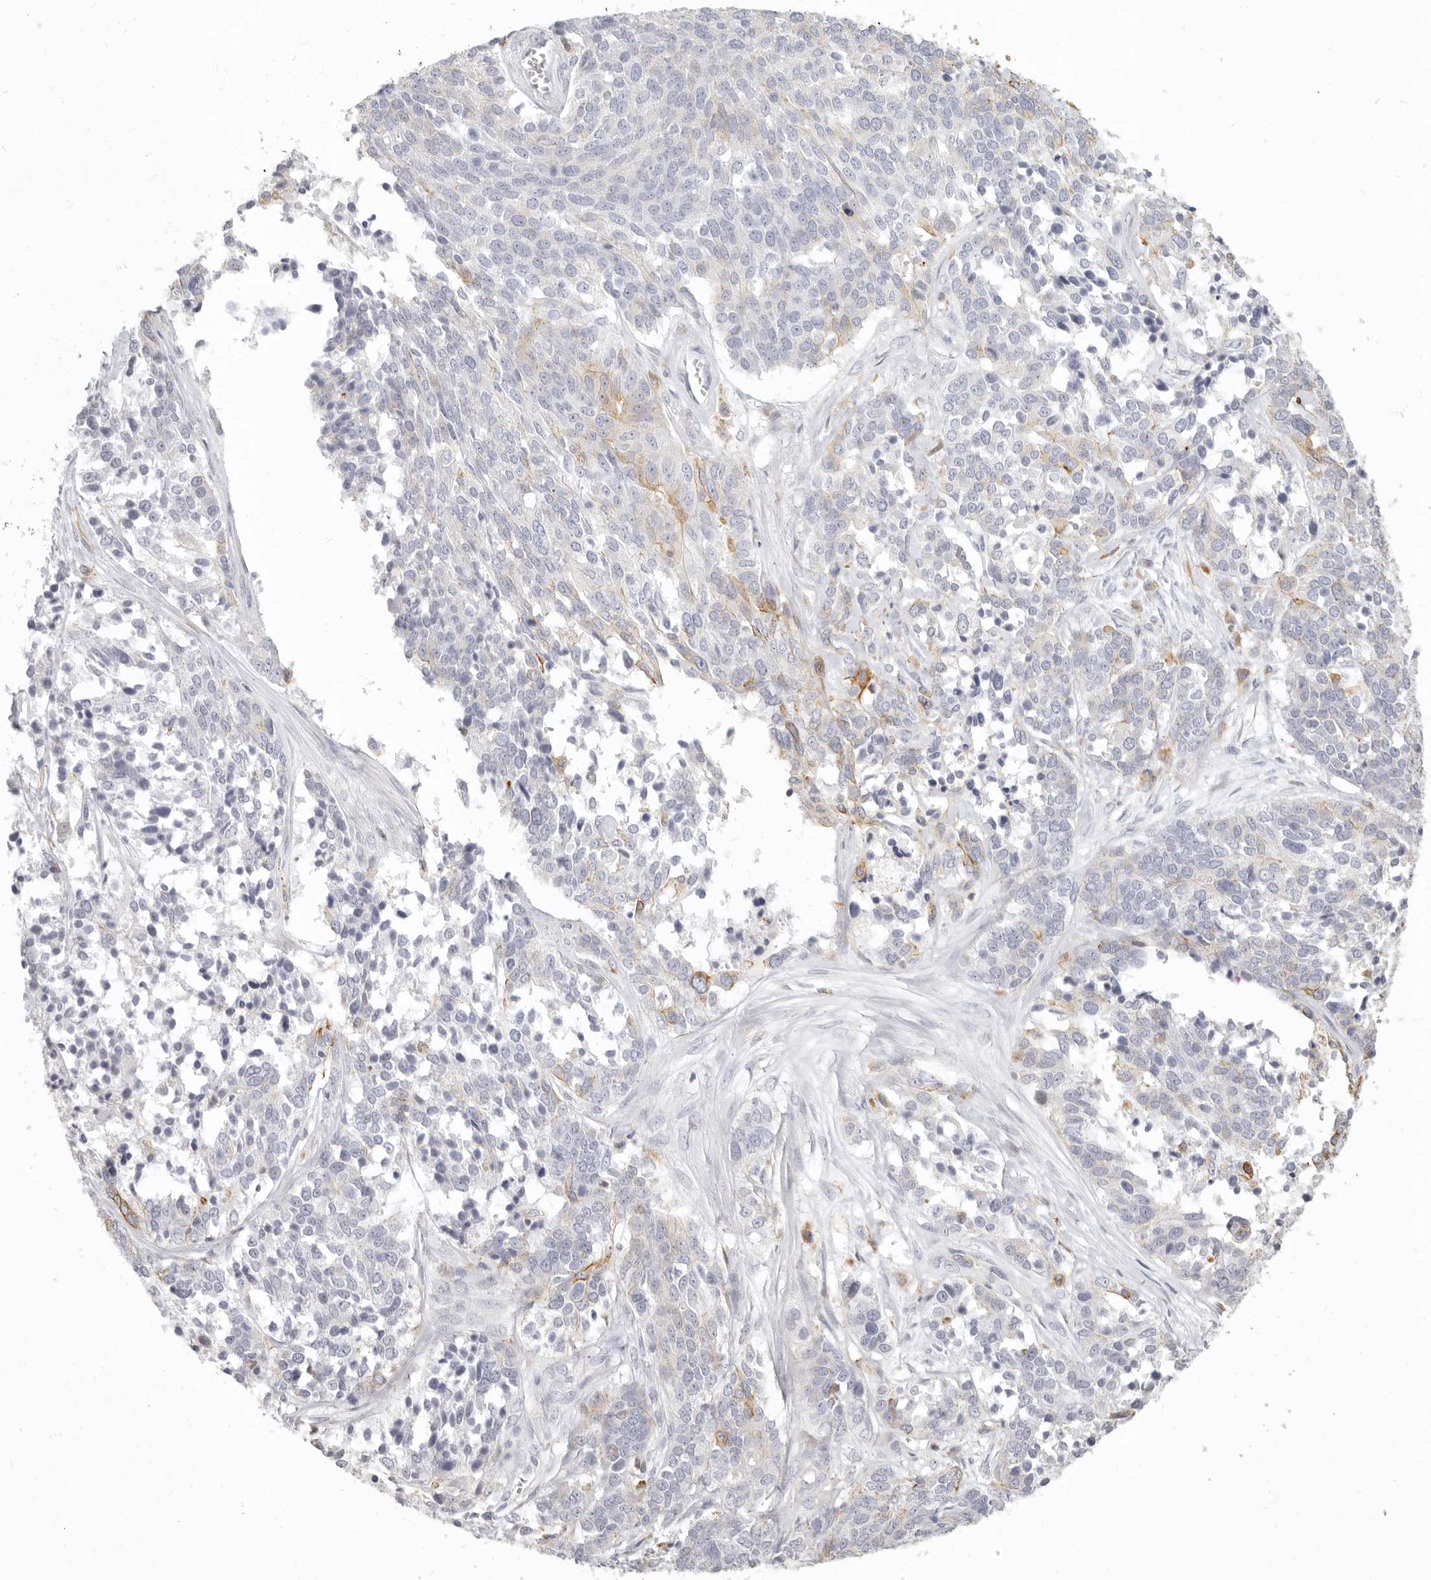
{"staining": {"intensity": "weak", "quantity": "<25%", "location": "cytoplasmic/membranous"}, "tissue": "ovarian cancer", "cell_type": "Tumor cells", "image_type": "cancer", "snomed": [{"axis": "morphology", "description": "Cystadenocarcinoma, serous, NOS"}, {"axis": "topography", "description": "Ovary"}], "caption": "This is a histopathology image of immunohistochemistry staining of ovarian cancer, which shows no expression in tumor cells.", "gene": "NIBAN1", "patient": {"sex": "female", "age": 44}}